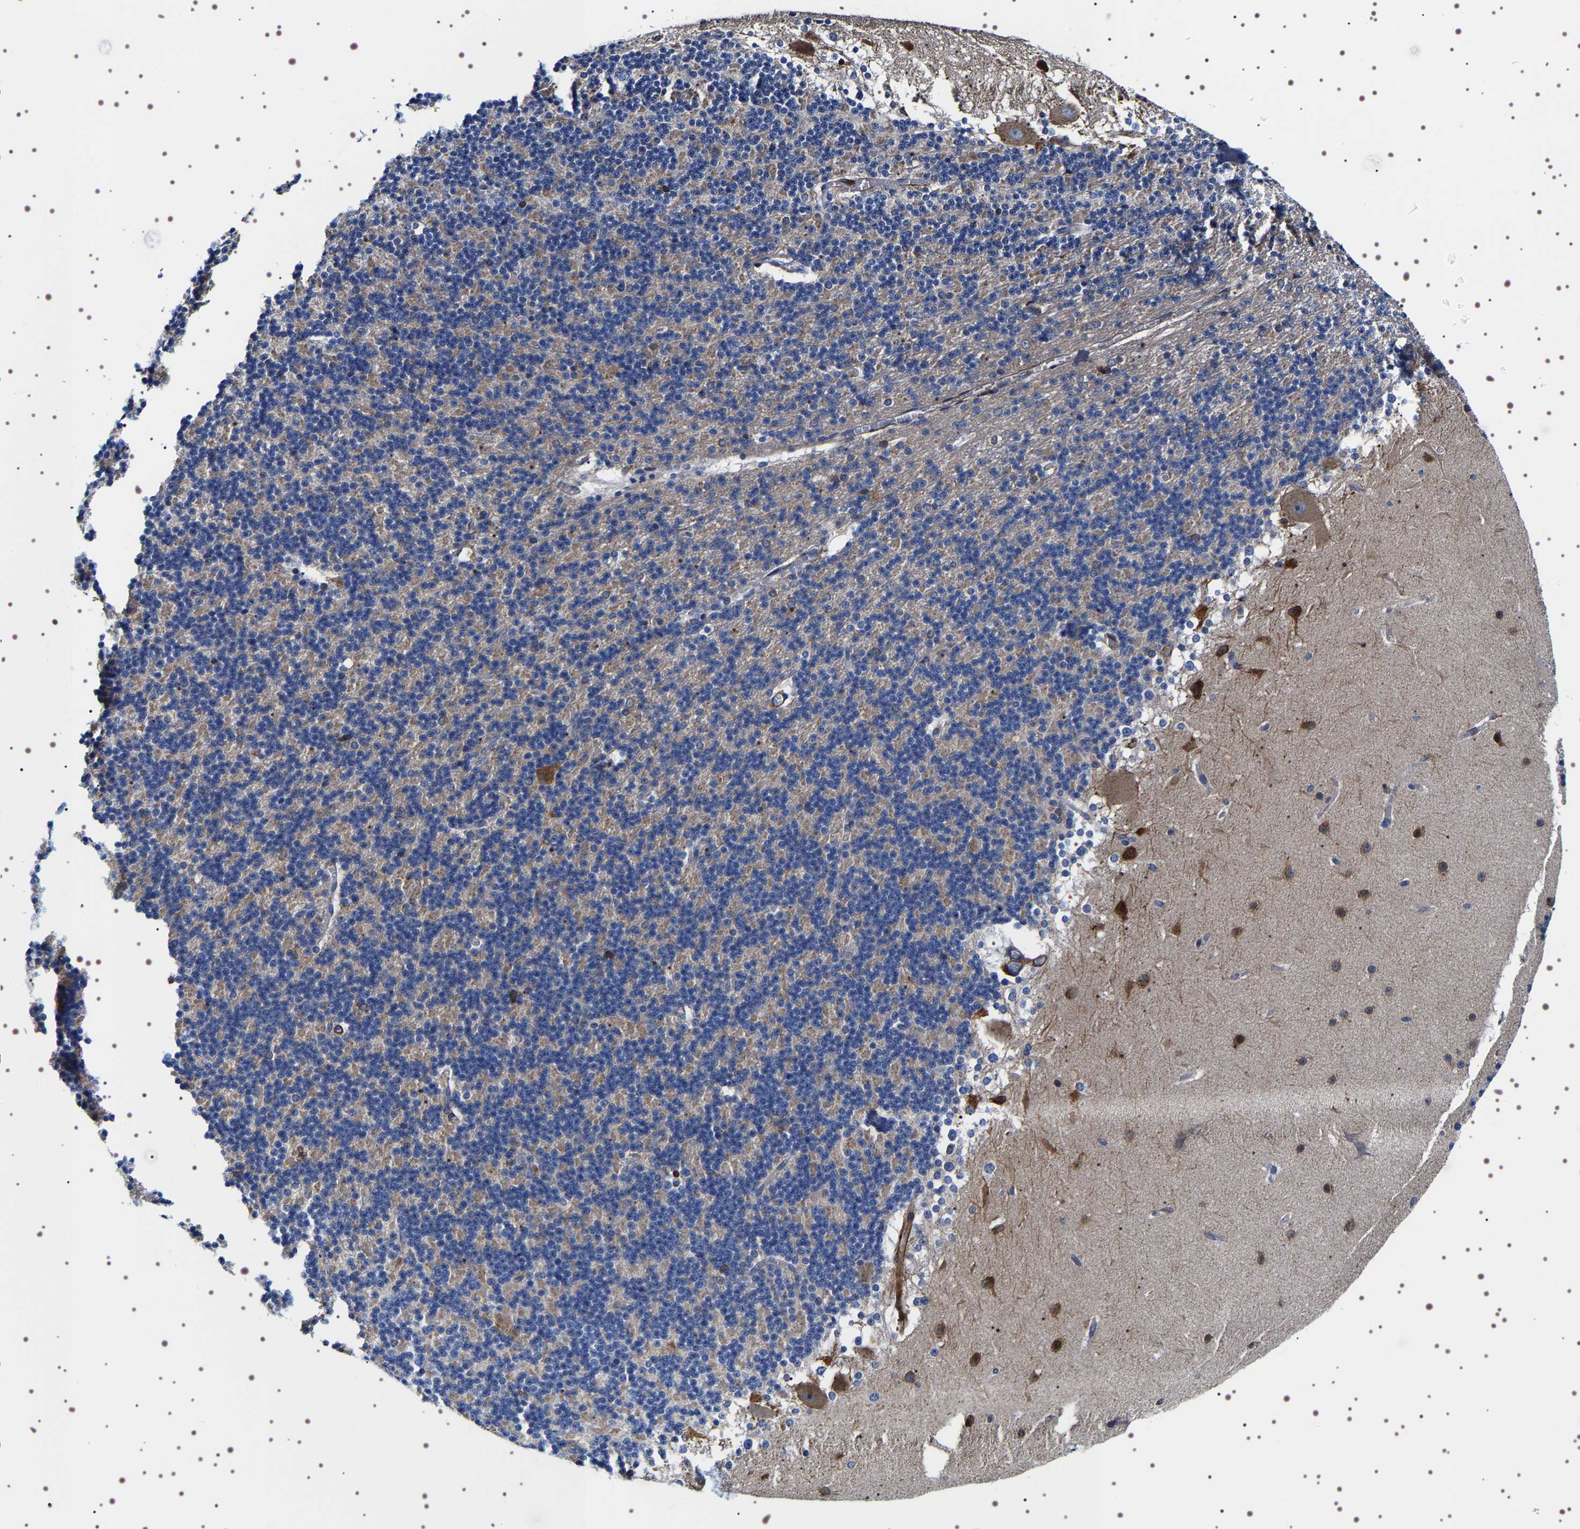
{"staining": {"intensity": "weak", "quantity": "<25%", "location": "cytoplasmic/membranous"}, "tissue": "cerebellum", "cell_type": "Cells in granular layer", "image_type": "normal", "snomed": [{"axis": "morphology", "description": "Normal tissue, NOS"}, {"axis": "topography", "description": "Cerebellum"}], "caption": "Immunohistochemistry (IHC) photomicrograph of unremarkable cerebellum: cerebellum stained with DAB exhibits no significant protein staining in cells in granular layer.", "gene": "SQLE", "patient": {"sex": "female", "age": 19}}